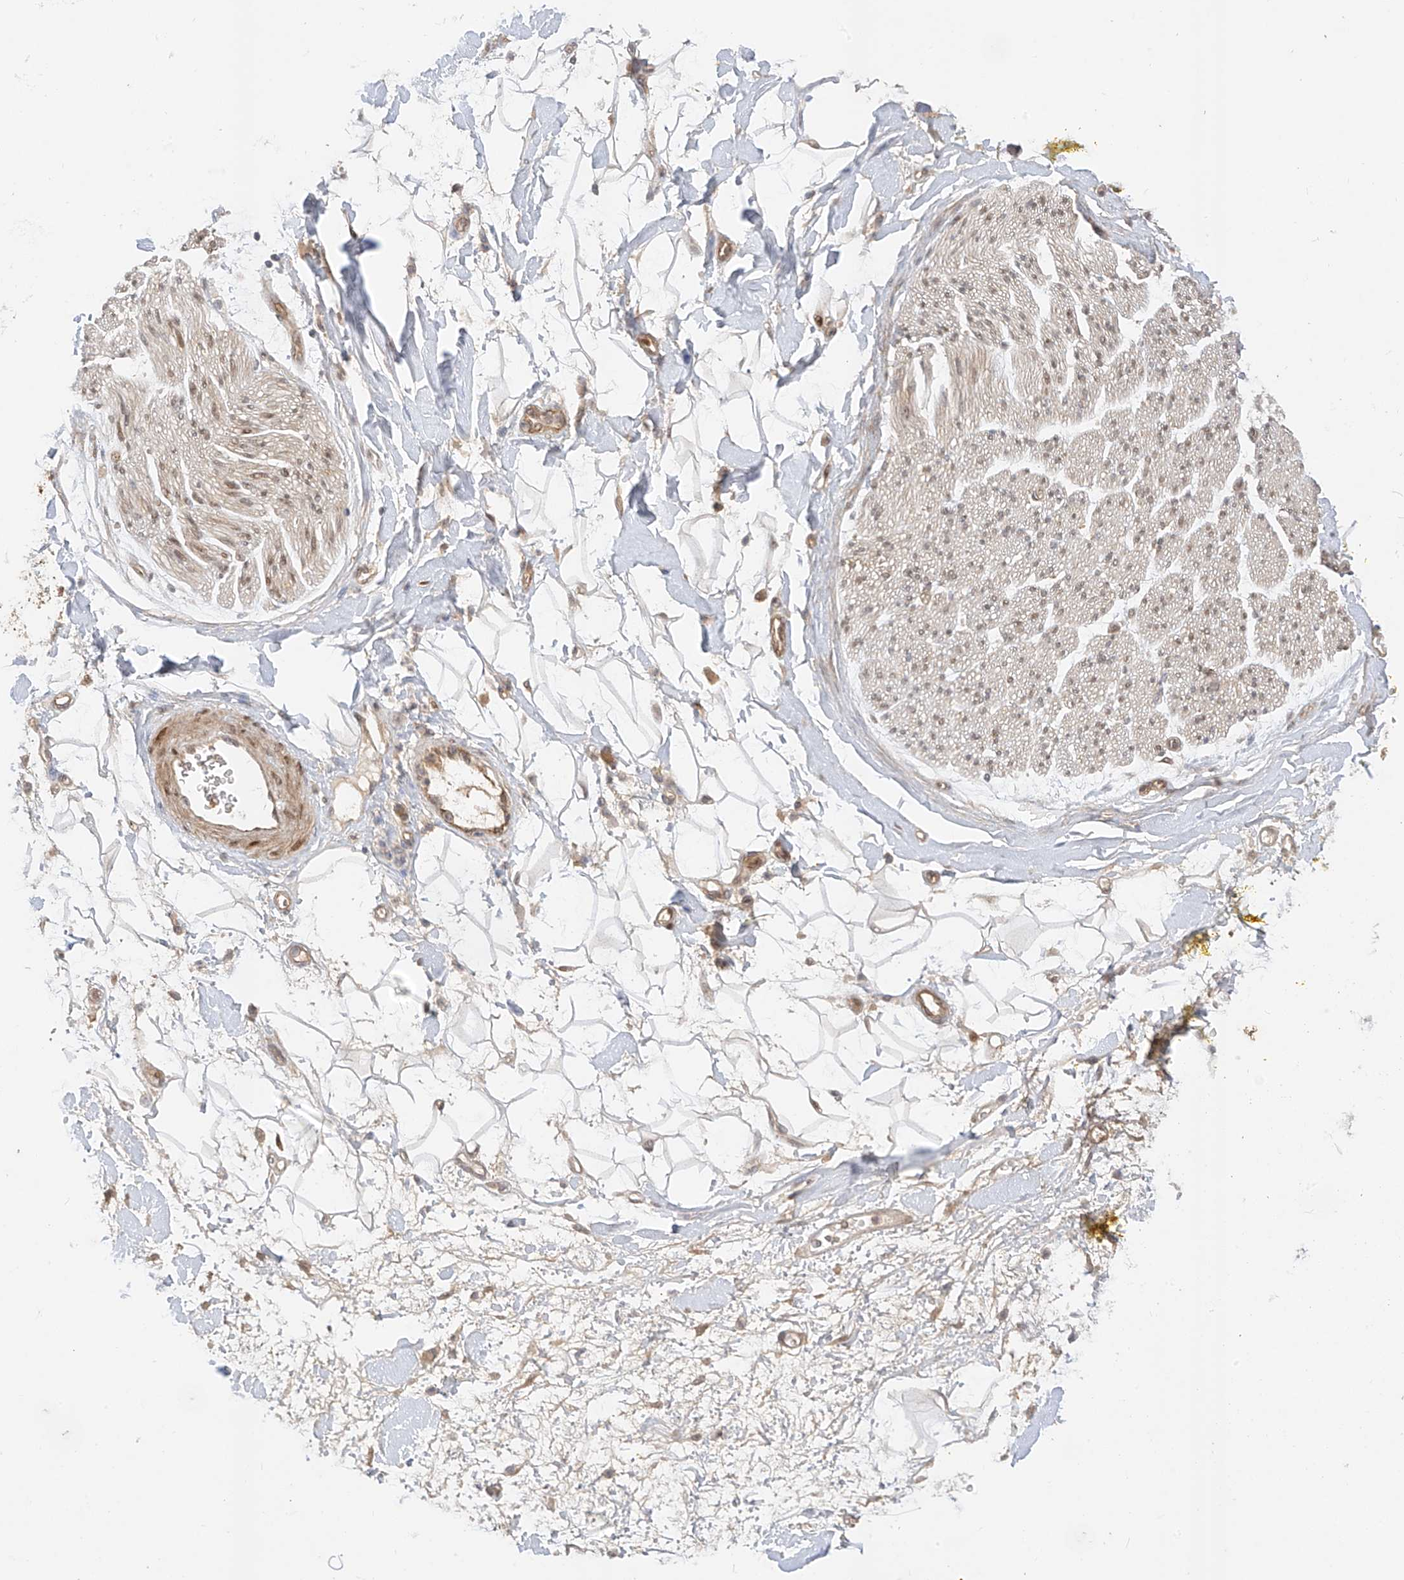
{"staining": {"intensity": "negative", "quantity": "none", "location": "none"}, "tissue": "adipose tissue", "cell_type": "Adipocytes", "image_type": "normal", "snomed": [{"axis": "morphology", "description": "Normal tissue, NOS"}, {"axis": "morphology", "description": "Adenocarcinoma, NOS"}, {"axis": "topography", "description": "Pancreas"}, {"axis": "topography", "description": "Peripheral nerve tissue"}], "caption": "This histopathology image is of normal adipose tissue stained with immunohistochemistry (IHC) to label a protein in brown with the nuclei are counter-stained blue. There is no expression in adipocytes. (DAB IHC, high magnification).", "gene": "MRTFA", "patient": {"sex": "male", "age": 59}}